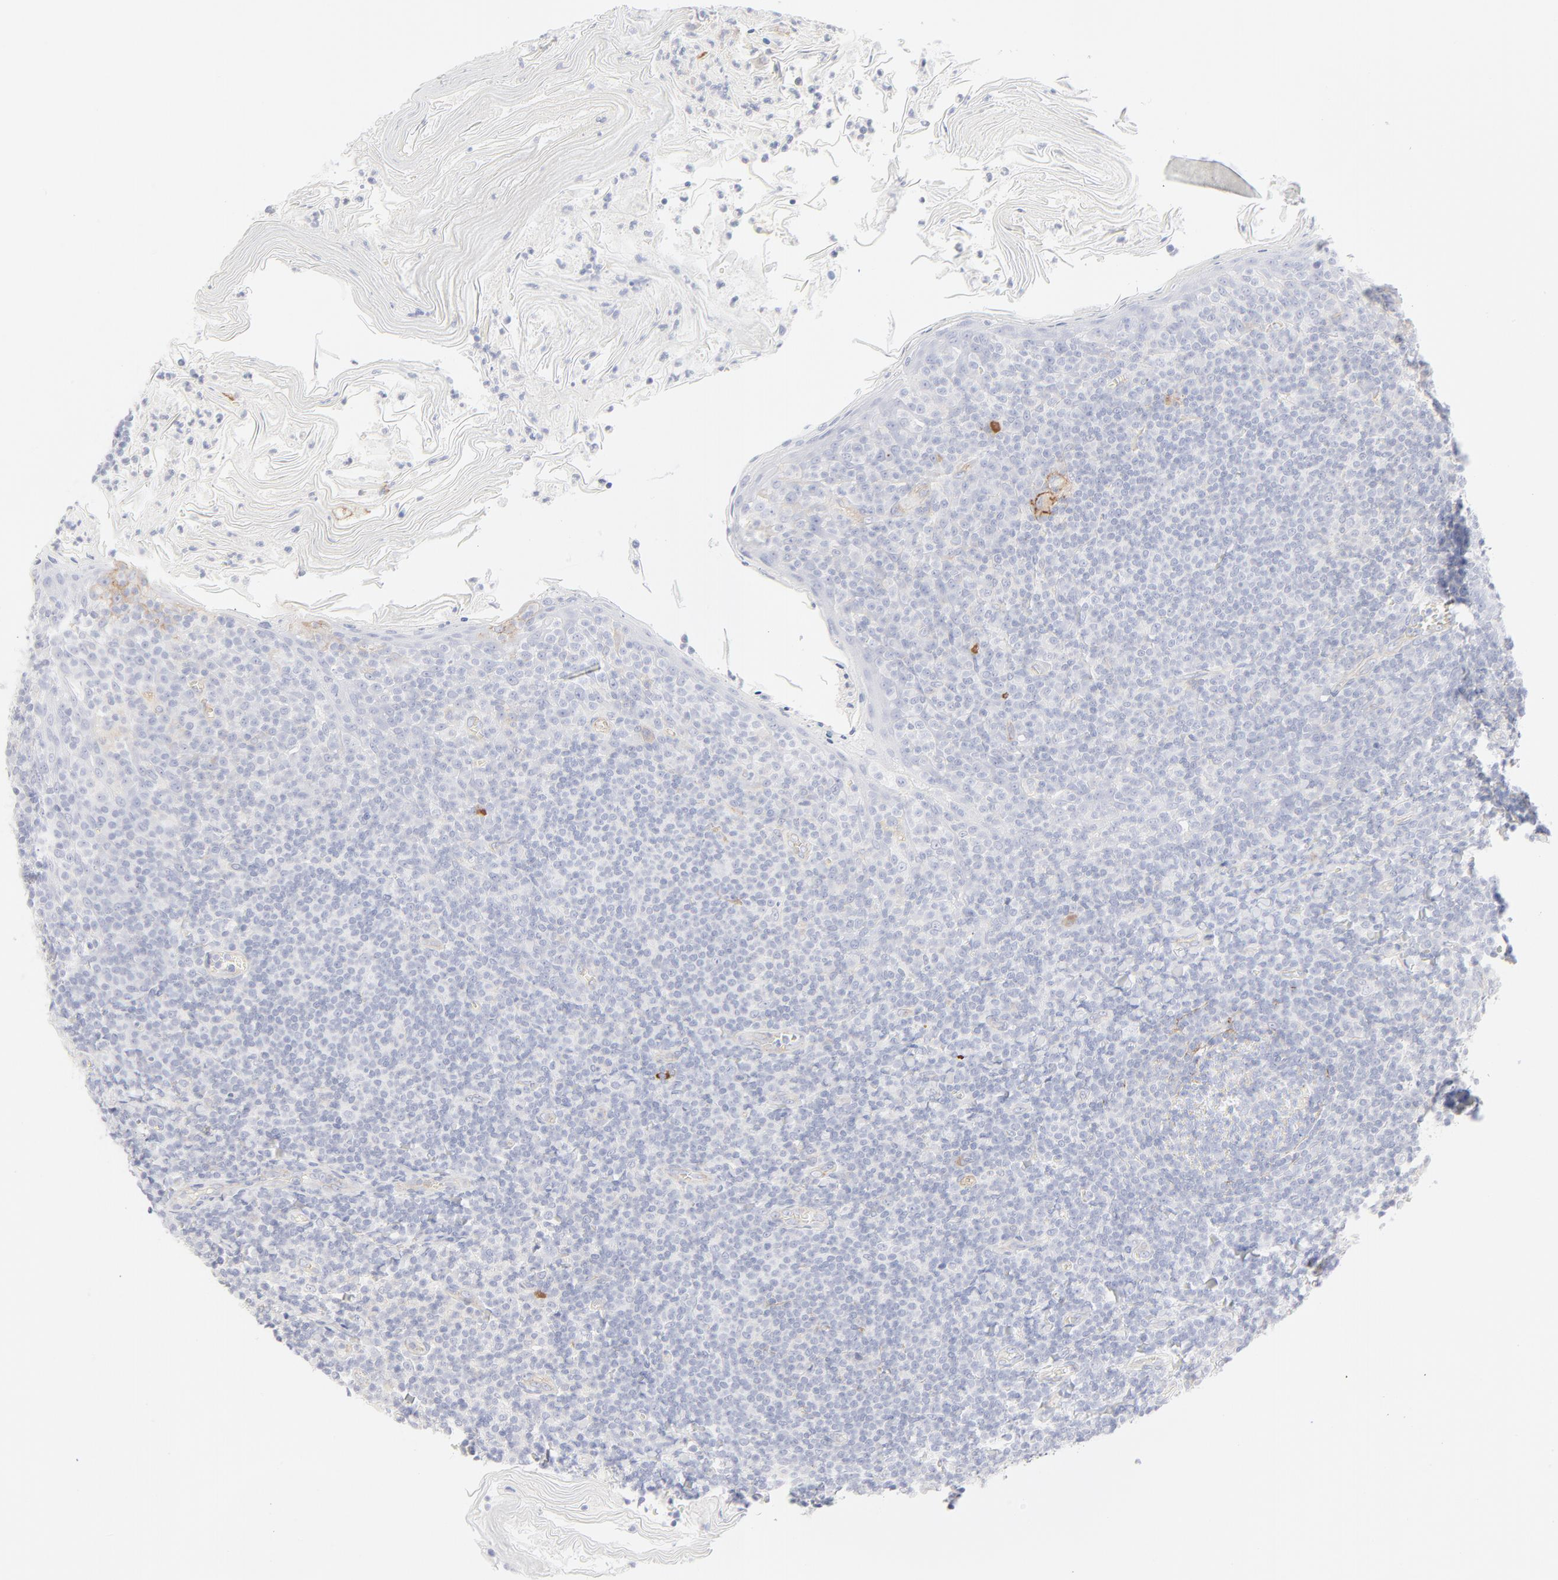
{"staining": {"intensity": "negative", "quantity": "none", "location": "none"}, "tissue": "tonsil", "cell_type": "Germinal center cells", "image_type": "normal", "snomed": [{"axis": "morphology", "description": "Normal tissue, NOS"}, {"axis": "topography", "description": "Tonsil"}], "caption": "This is an immunohistochemistry histopathology image of unremarkable tonsil. There is no expression in germinal center cells.", "gene": "ITGA5", "patient": {"sex": "male", "age": 31}}